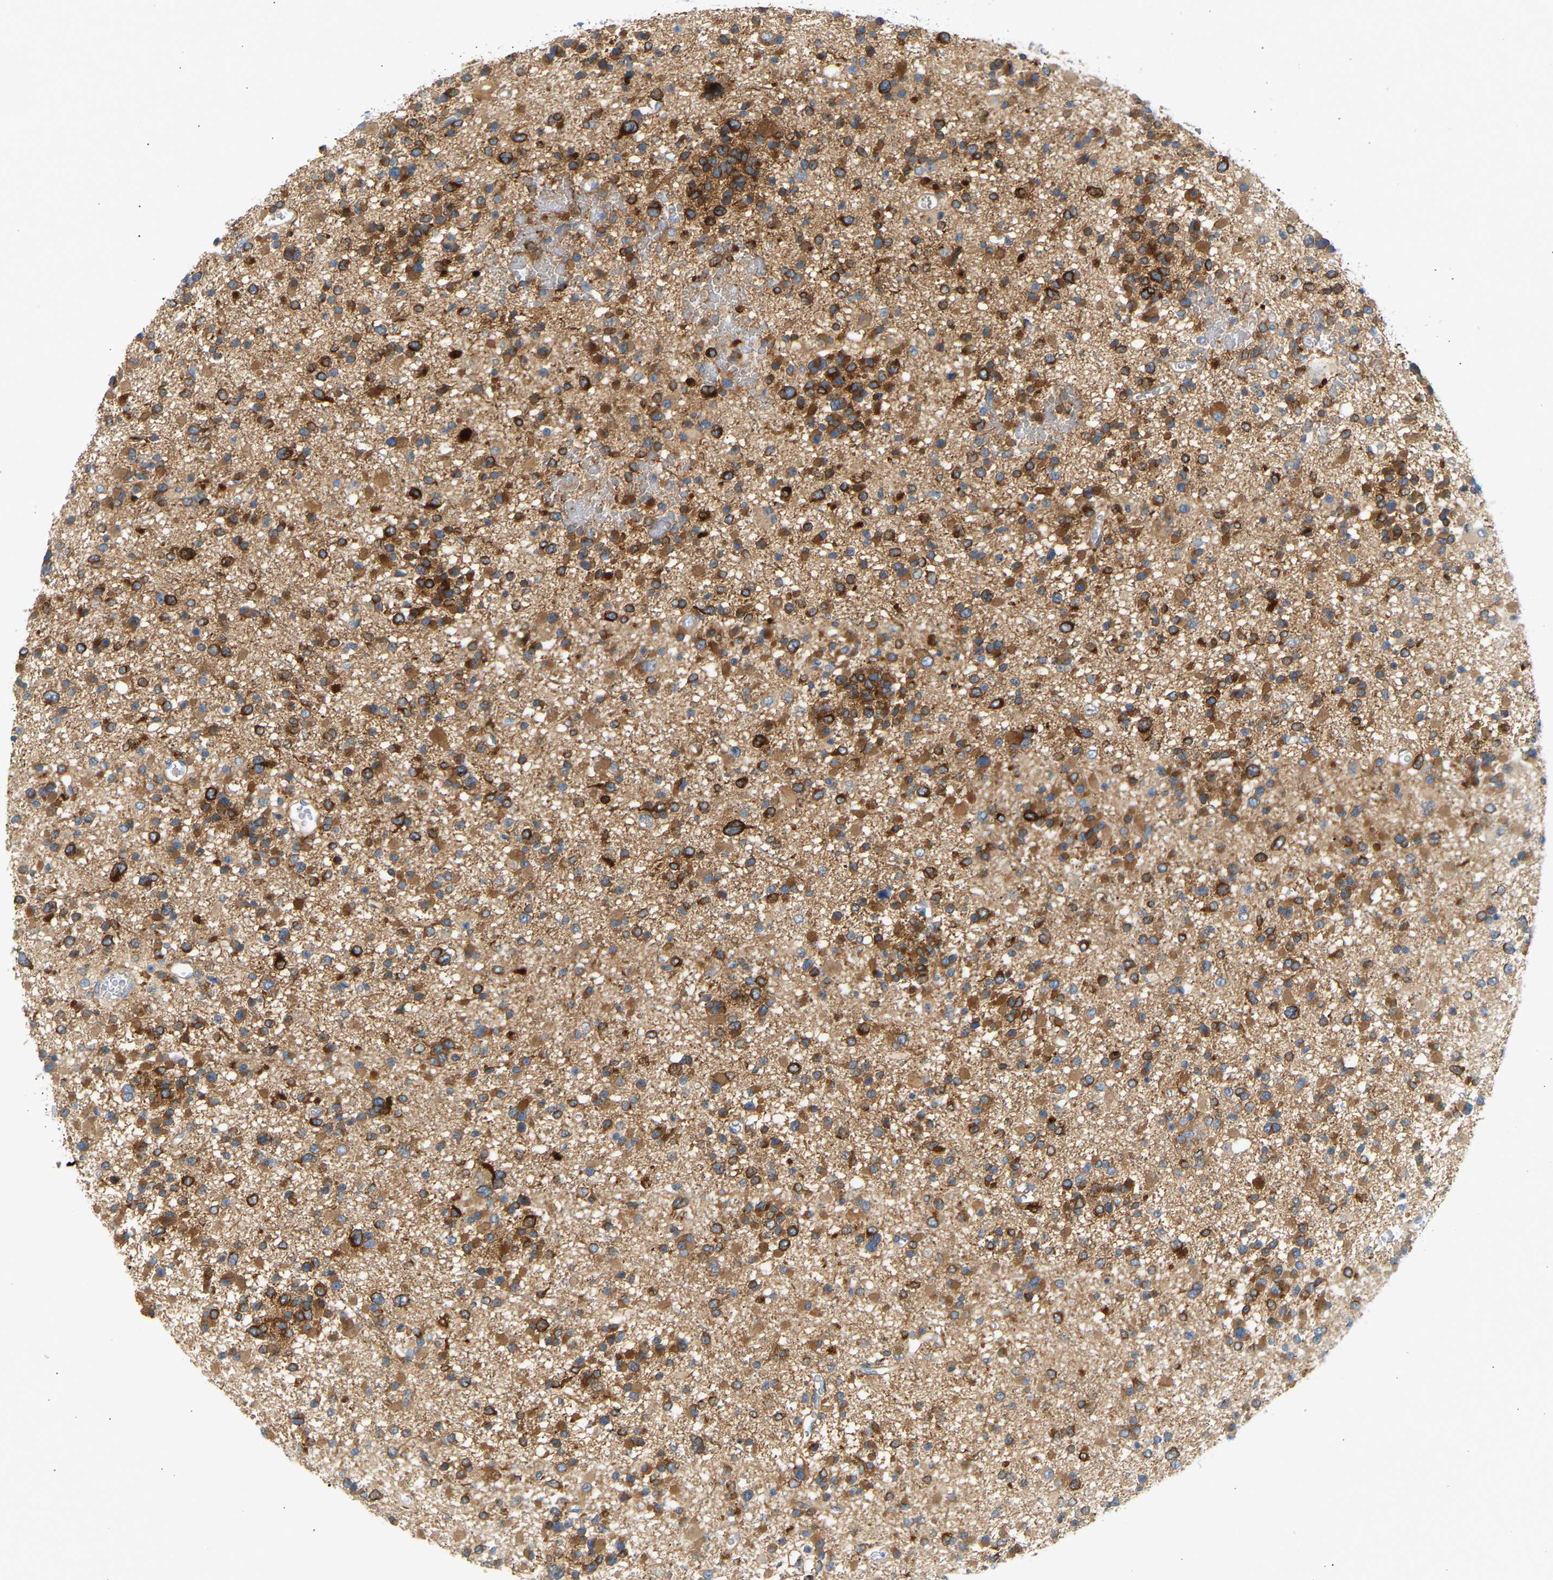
{"staining": {"intensity": "strong", "quantity": ">75%", "location": "cytoplasmic/membranous"}, "tissue": "glioma", "cell_type": "Tumor cells", "image_type": "cancer", "snomed": [{"axis": "morphology", "description": "Glioma, malignant, Low grade"}, {"axis": "topography", "description": "Brain"}], "caption": "DAB immunohistochemical staining of human malignant glioma (low-grade) reveals strong cytoplasmic/membranous protein staining in about >75% of tumor cells.", "gene": "FNBP1", "patient": {"sex": "female", "age": 22}}